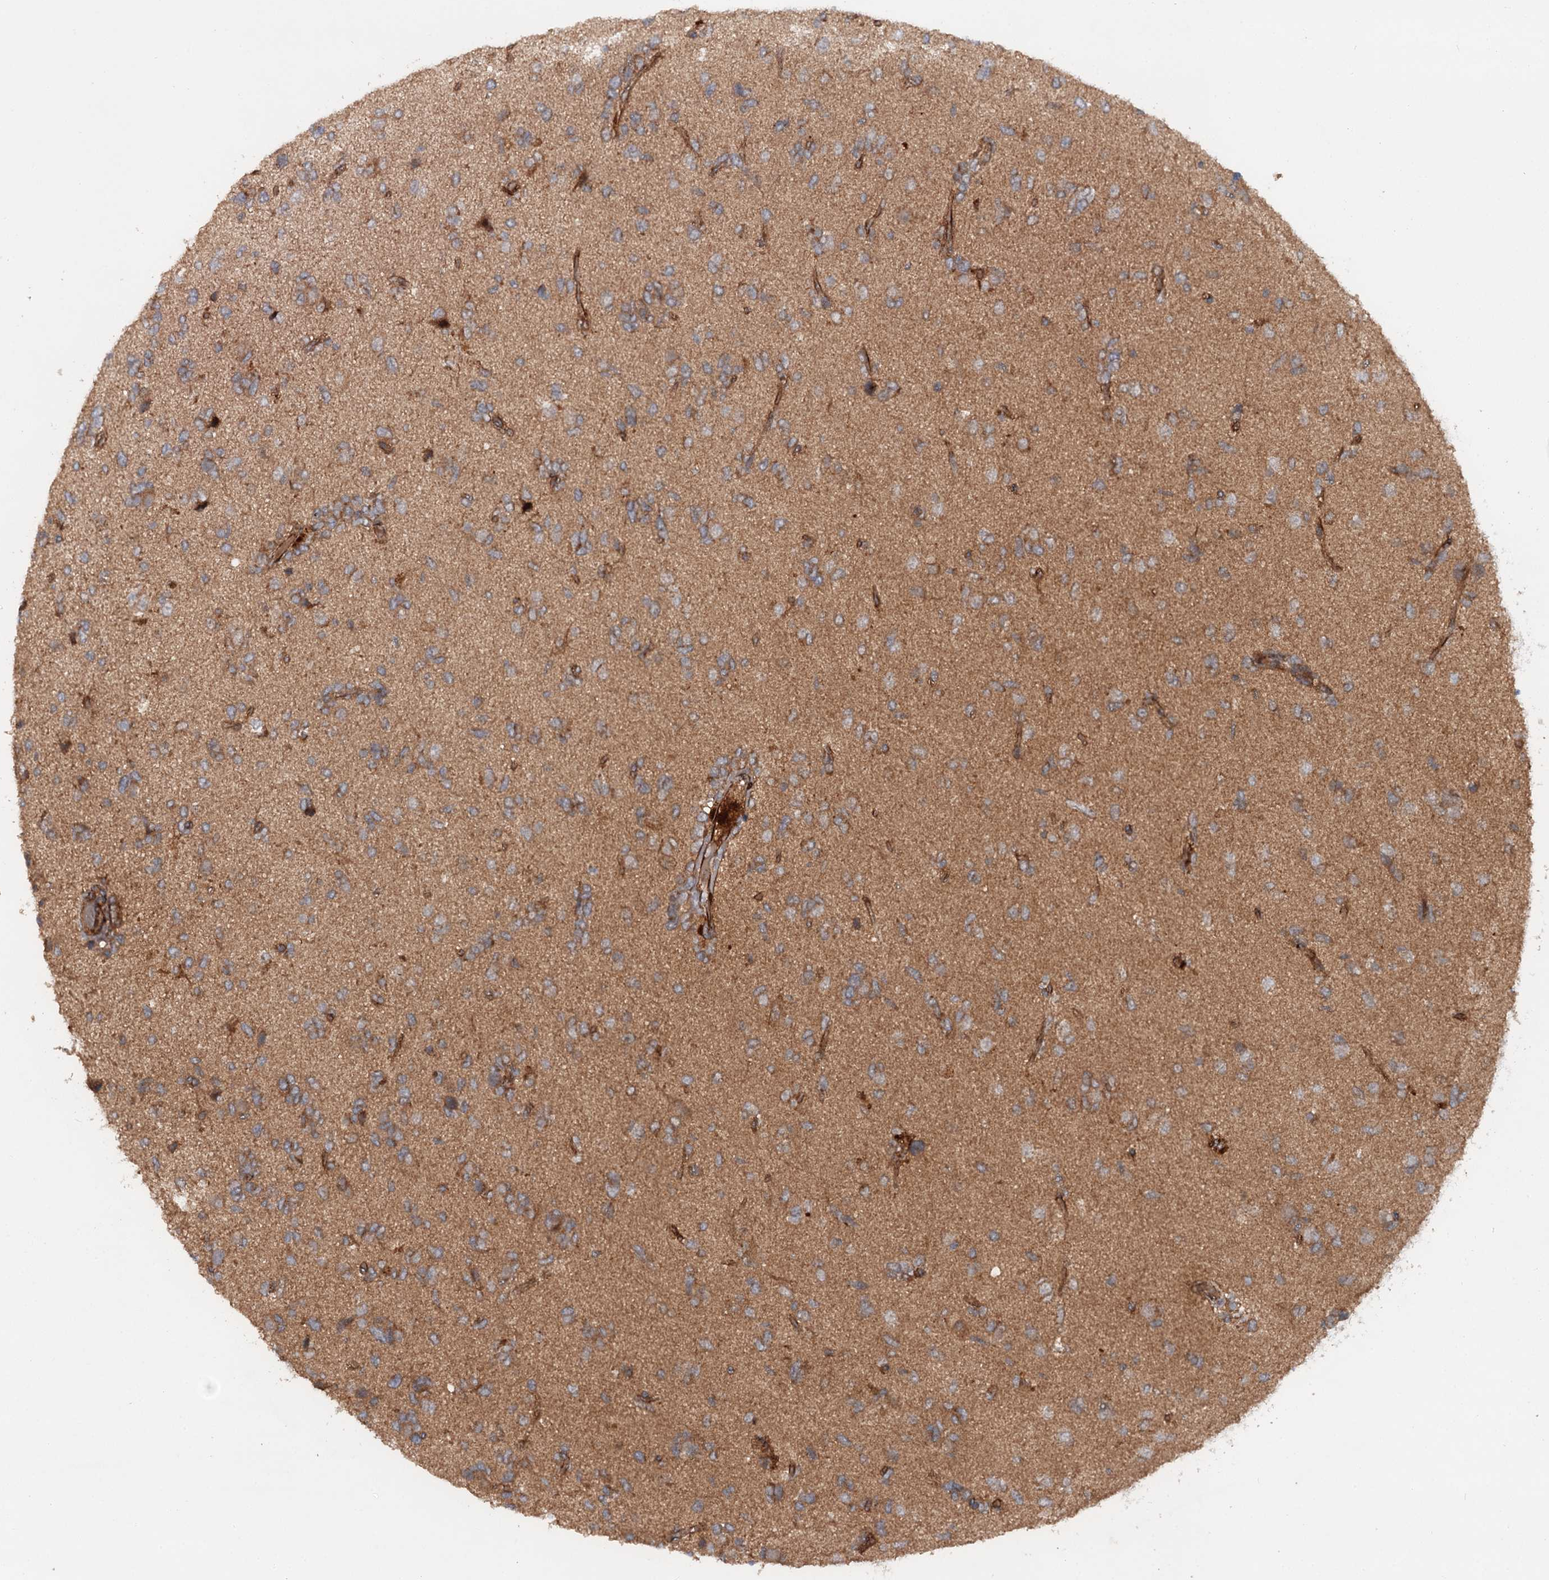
{"staining": {"intensity": "moderate", "quantity": "<25%", "location": "cytoplasmic/membranous"}, "tissue": "glioma", "cell_type": "Tumor cells", "image_type": "cancer", "snomed": [{"axis": "morphology", "description": "Glioma, malignant, High grade"}, {"axis": "topography", "description": "Brain"}], "caption": "Immunohistochemical staining of glioma displays low levels of moderate cytoplasmic/membranous protein positivity in about <25% of tumor cells.", "gene": "ADGRG4", "patient": {"sex": "female", "age": 59}}